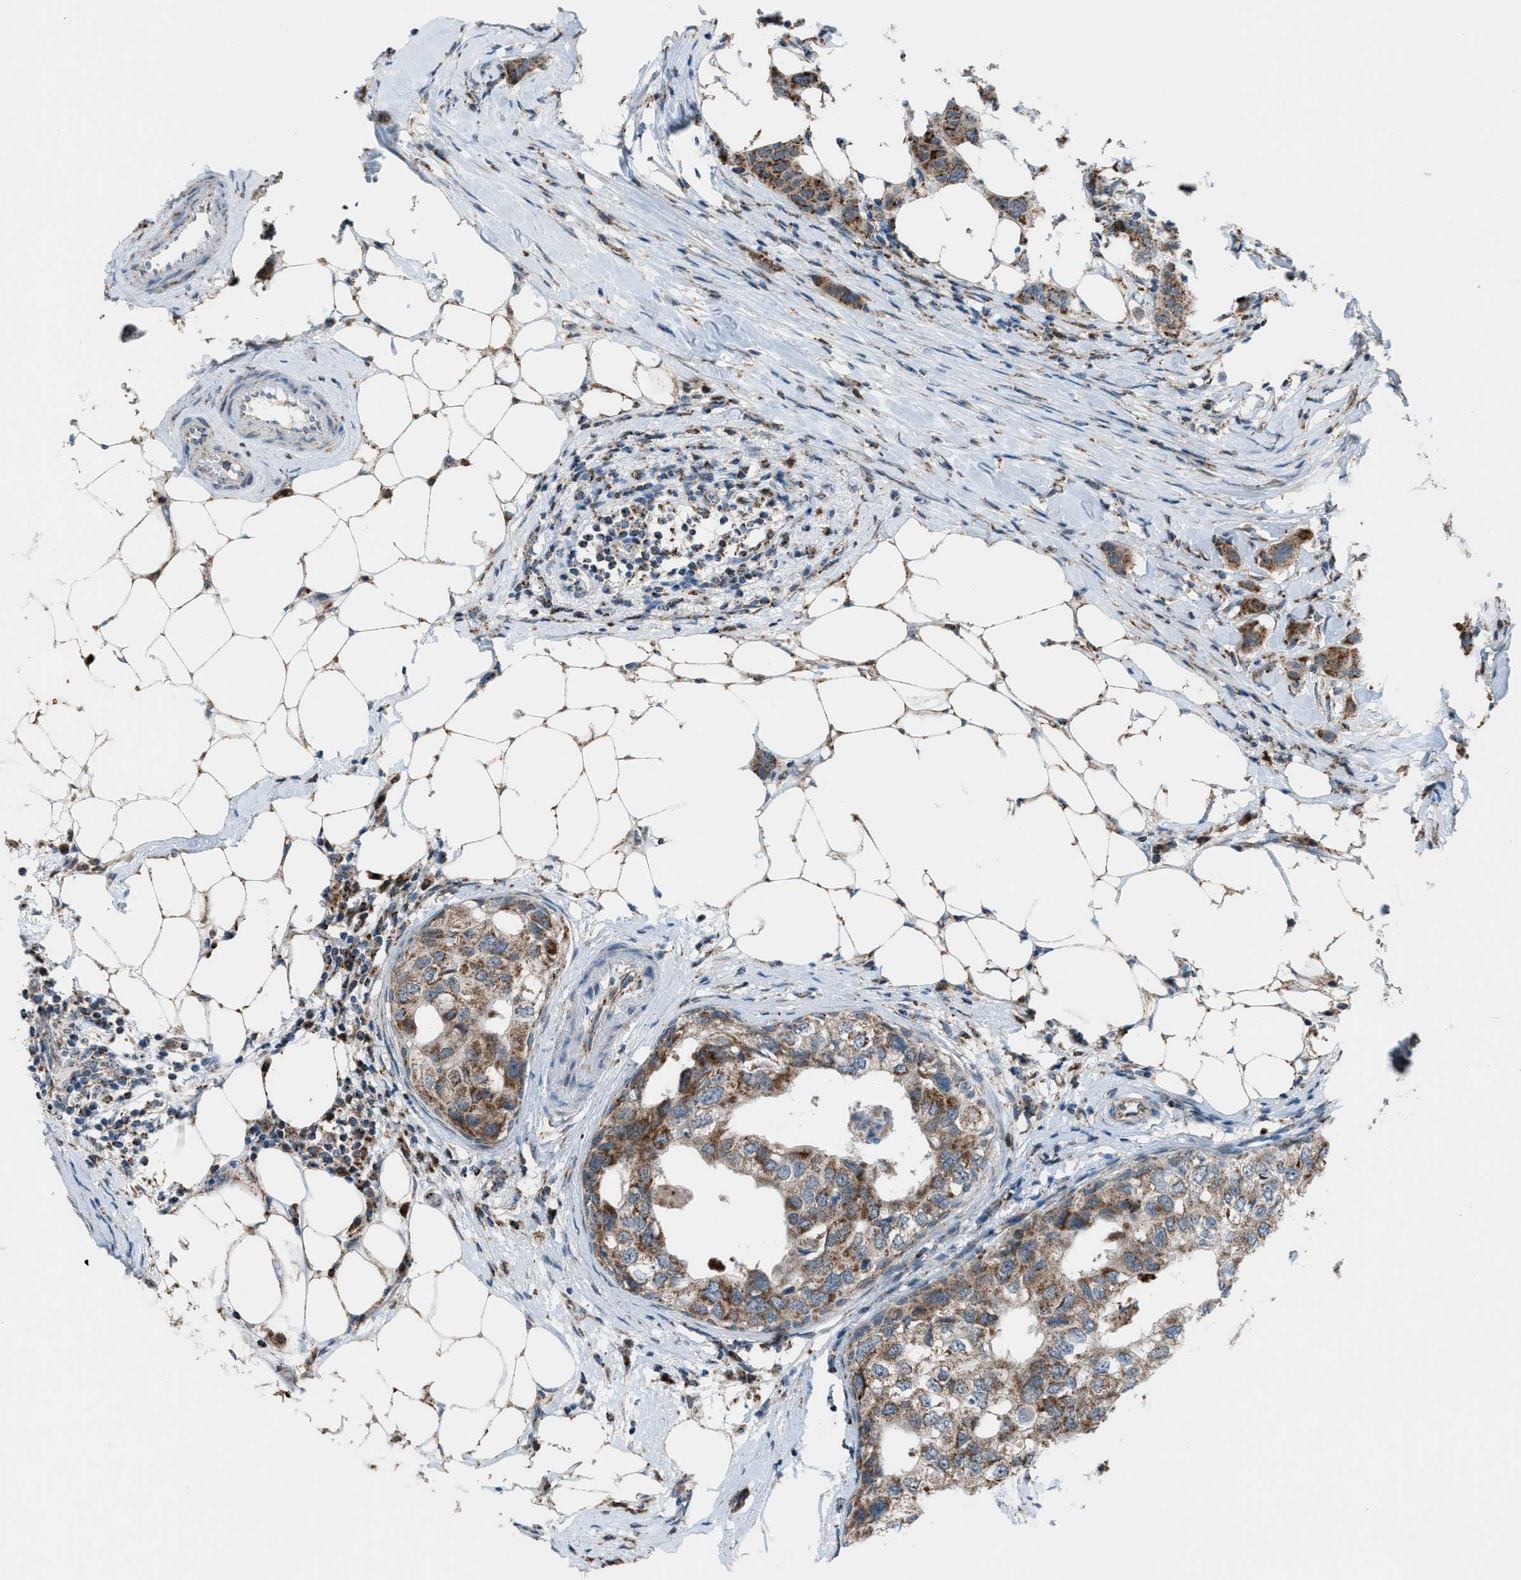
{"staining": {"intensity": "moderate", "quantity": ">75%", "location": "cytoplasmic/membranous"}, "tissue": "breast cancer", "cell_type": "Tumor cells", "image_type": "cancer", "snomed": [{"axis": "morphology", "description": "Duct carcinoma"}, {"axis": "topography", "description": "Breast"}], "caption": "High-power microscopy captured an IHC micrograph of breast cancer (infiltrating ductal carcinoma), revealing moderate cytoplasmic/membranous staining in approximately >75% of tumor cells.", "gene": "SRM", "patient": {"sex": "female", "age": 50}}